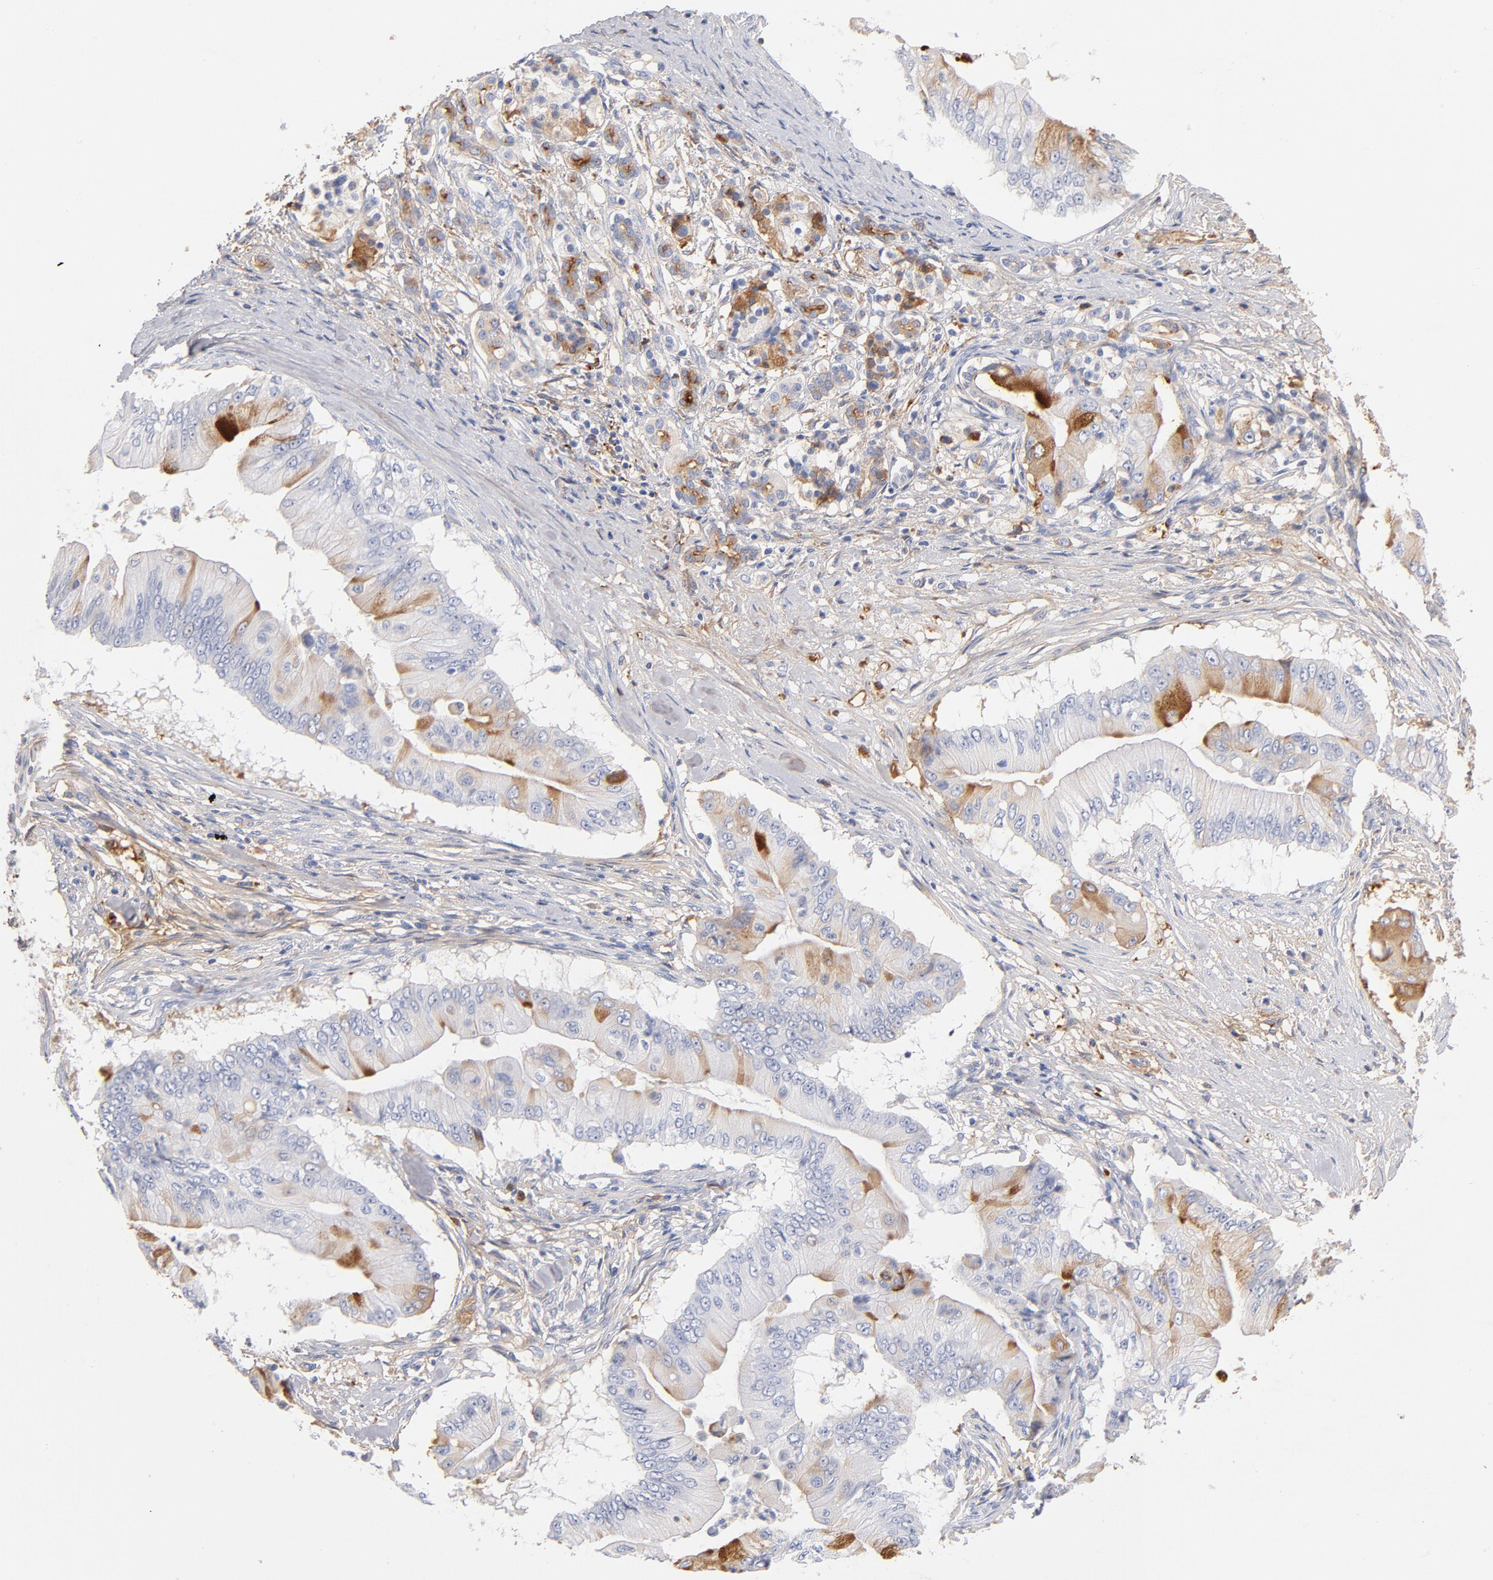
{"staining": {"intensity": "moderate", "quantity": "25%-75%", "location": "cytoplasmic/membranous"}, "tissue": "pancreatic cancer", "cell_type": "Tumor cells", "image_type": "cancer", "snomed": [{"axis": "morphology", "description": "Adenocarcinoma, NOS"}, {"axis": "topography", "description": "Pancreas"}], "caption": "Protein expression analysis of human adenocarcinoma (pancreatic) reveals moderate cytoplasmic/membranous staining in about 25%-75% of tumor cells. (IHC, brightfield microscopy, high magnification).", "gene": "C3", "patient": {"sex": "male", "age": 62}}